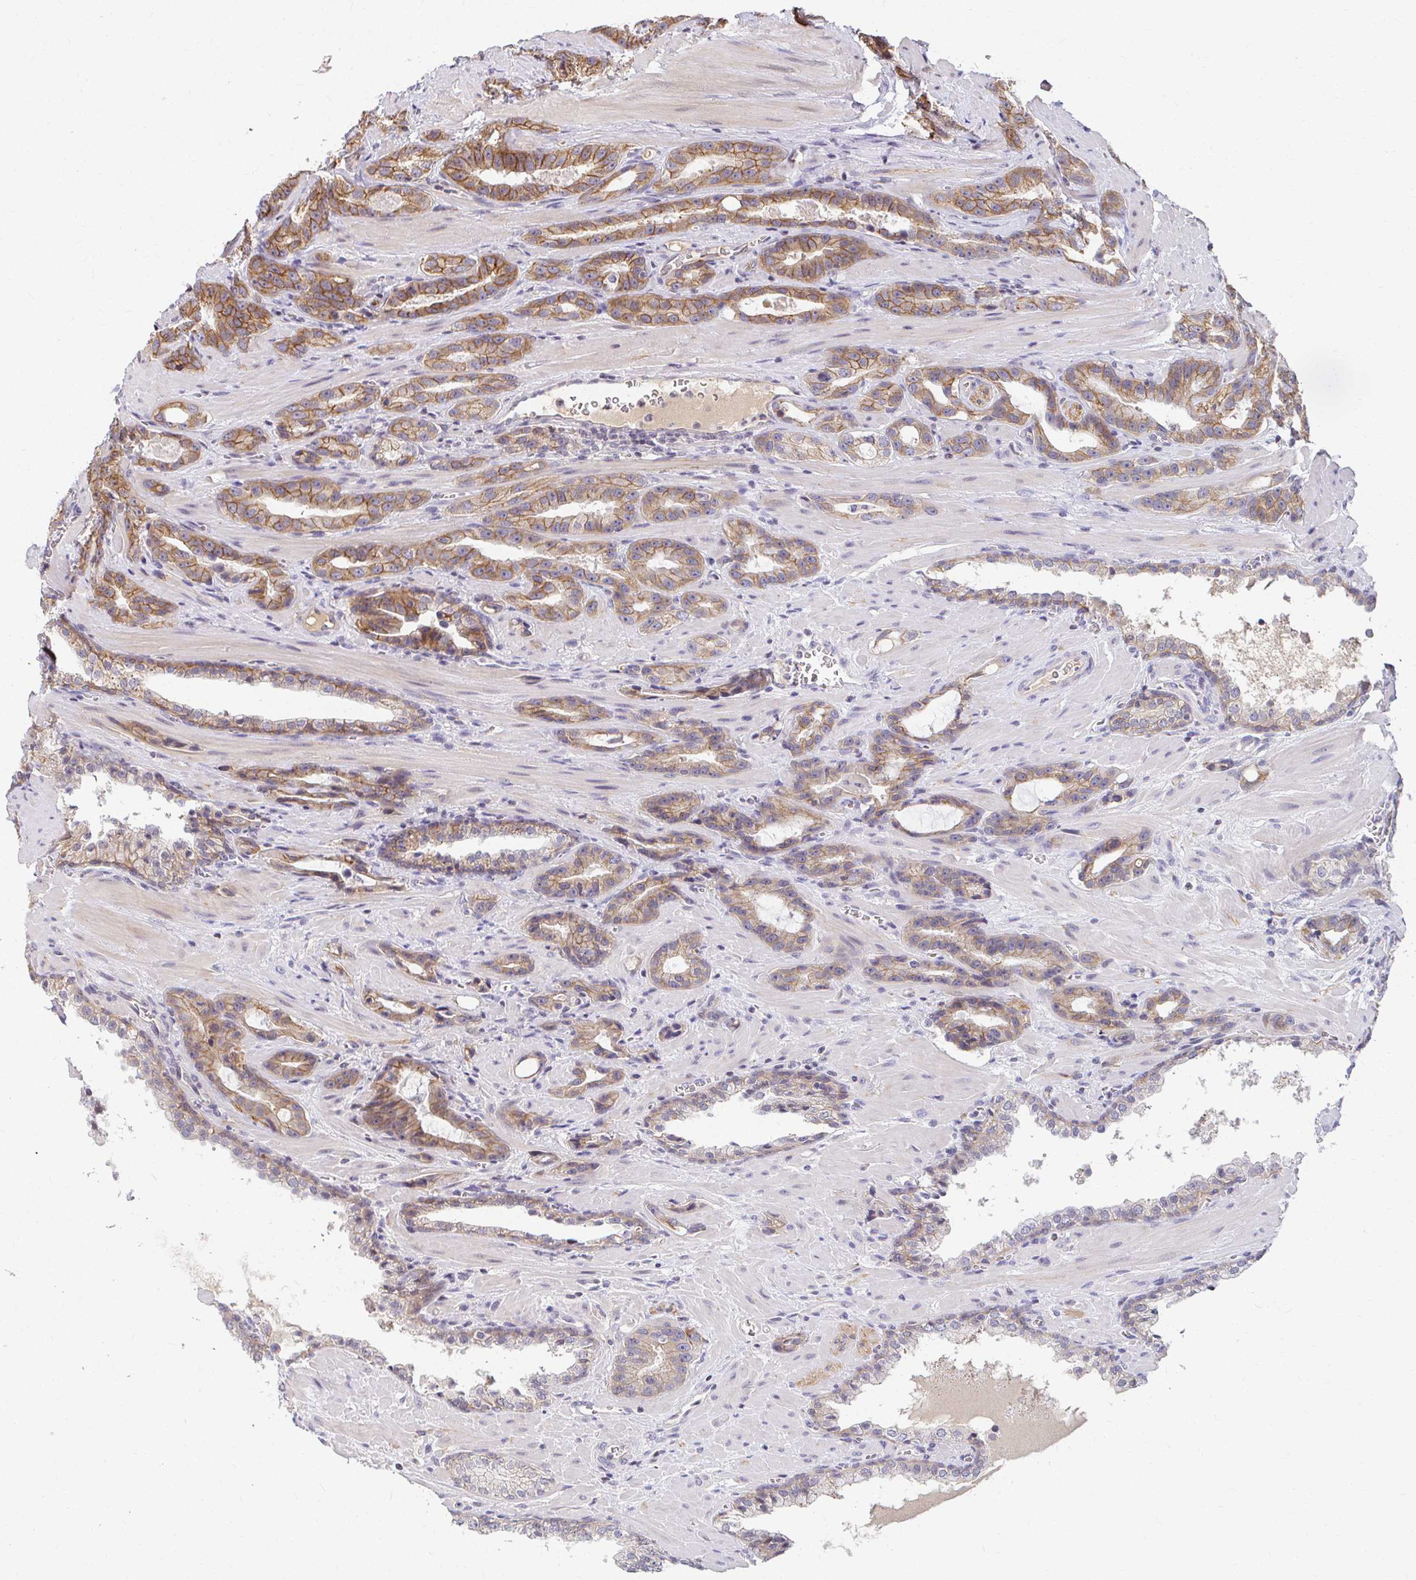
{"staining": {"intensity": "moderate", "quantity": ">75%", "location": "cytoplasmic/membranous"}, "tissue": "prostate cancer", "cell_type": "Tumor cells", "image_type": "cancer", "snomed": [{"axis": "morphology", "description": "Adenocarcinoma, High grade"}, {"axis": "topography", "description": "Prostate"}], "caption": "Immunohistochemical staining of prostate cancer demonstrates medium levels of moderate cytoplasmic/membranous protein staining in approximately >75% of tumor cells.", "gene": "ANK3", "patient": {"sex": "male", "age": 65}}